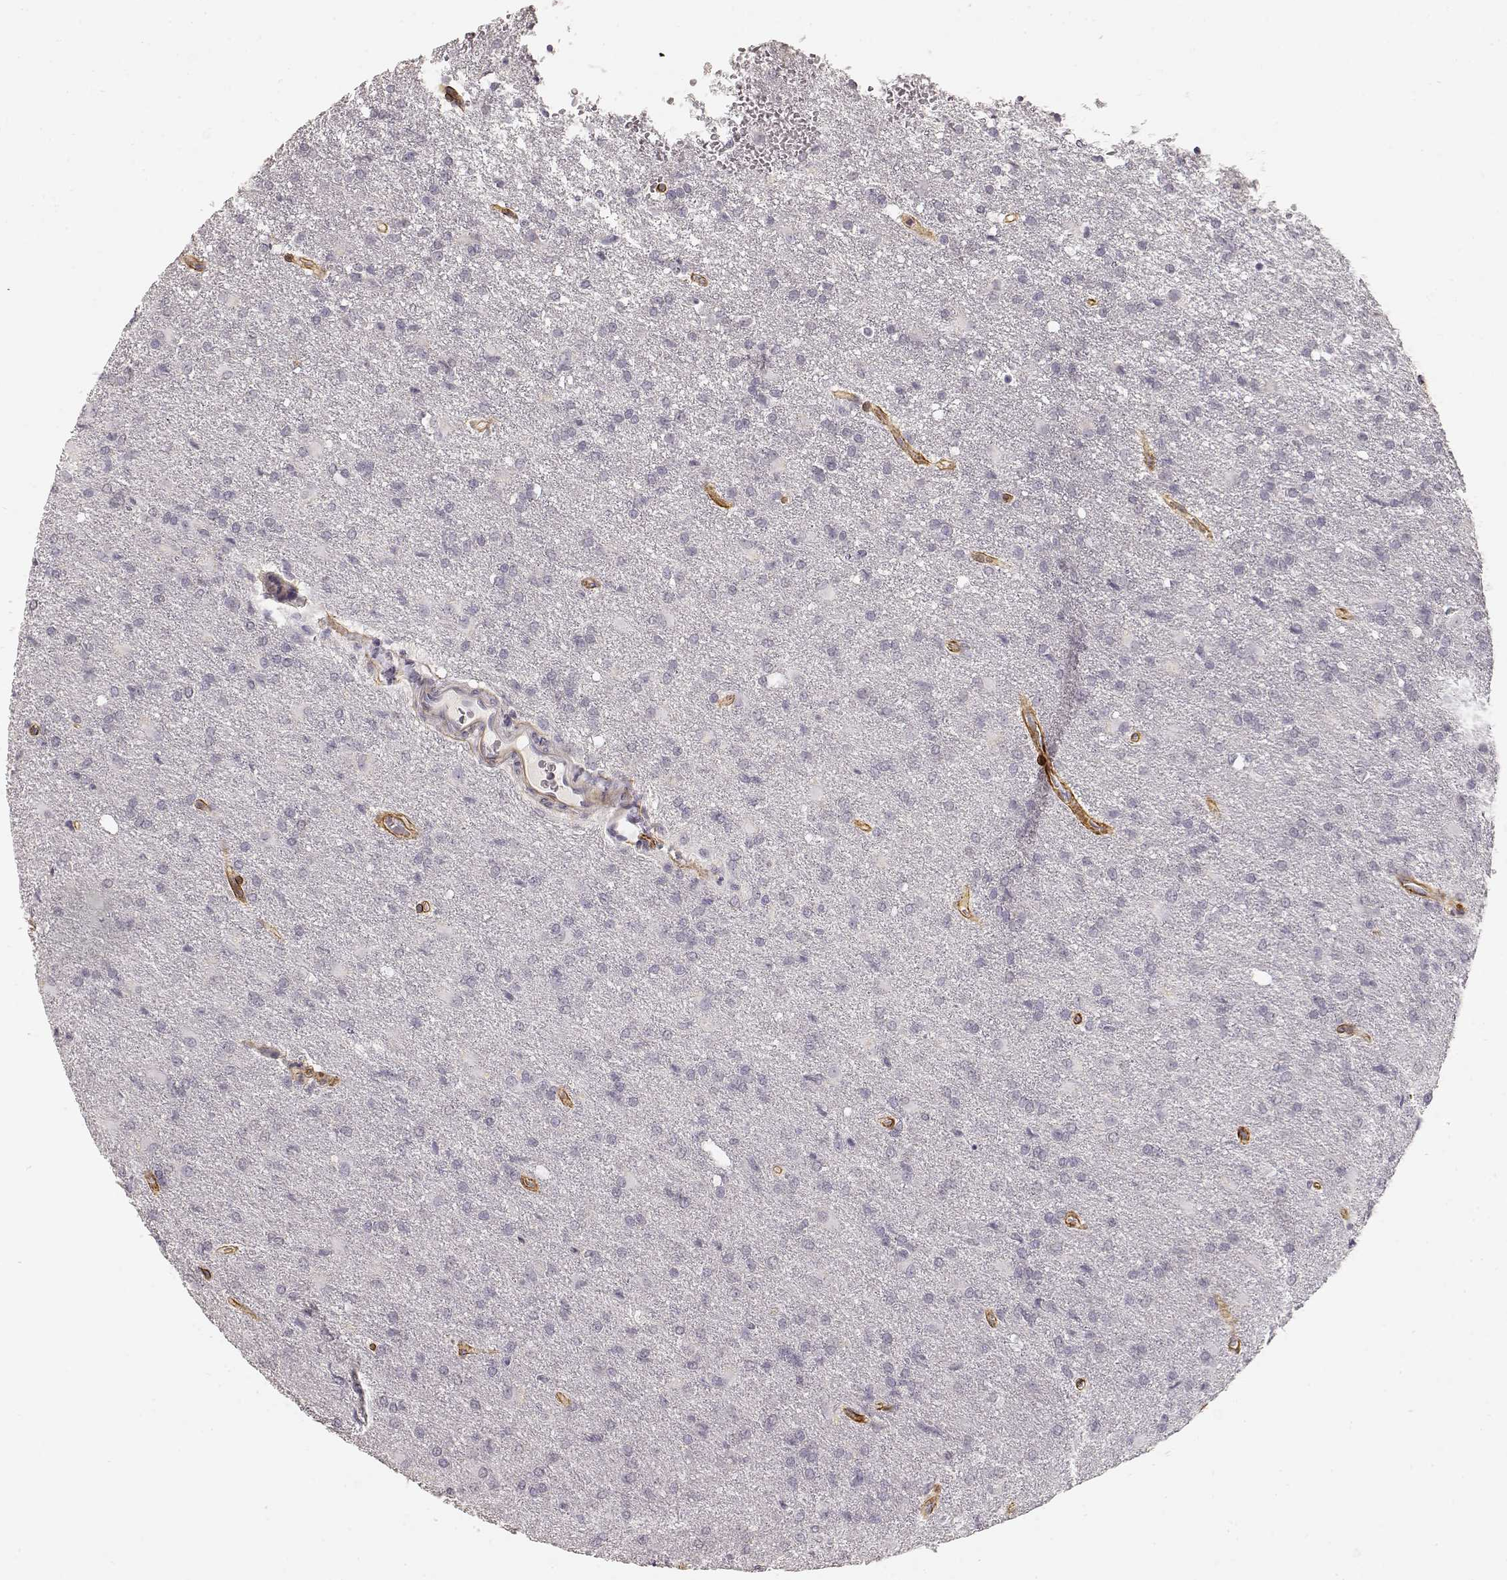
{"staining": {"intensity": "negative", "quantity": "none", "location": "none"}, "tissue": "glioma", "cell_type": "Tumor cells", "image_type": "cancer", "snomed": [{"axis": "morphology", "description": "Glioma, malignant, High grade"}, {"axis": "topography", "description": "Brain"}], "caption": "Tumor cells are negative for brown protein staining in malignant high-grade glioma. Brightfield microscopy of IHC stained with DAB (3,3'-diaminobenzidine) (brown) and hematoxylin (blue), captured at high magnification.", "gene": "LAMA4", "patient": {"sex": "male", "age": 68}}